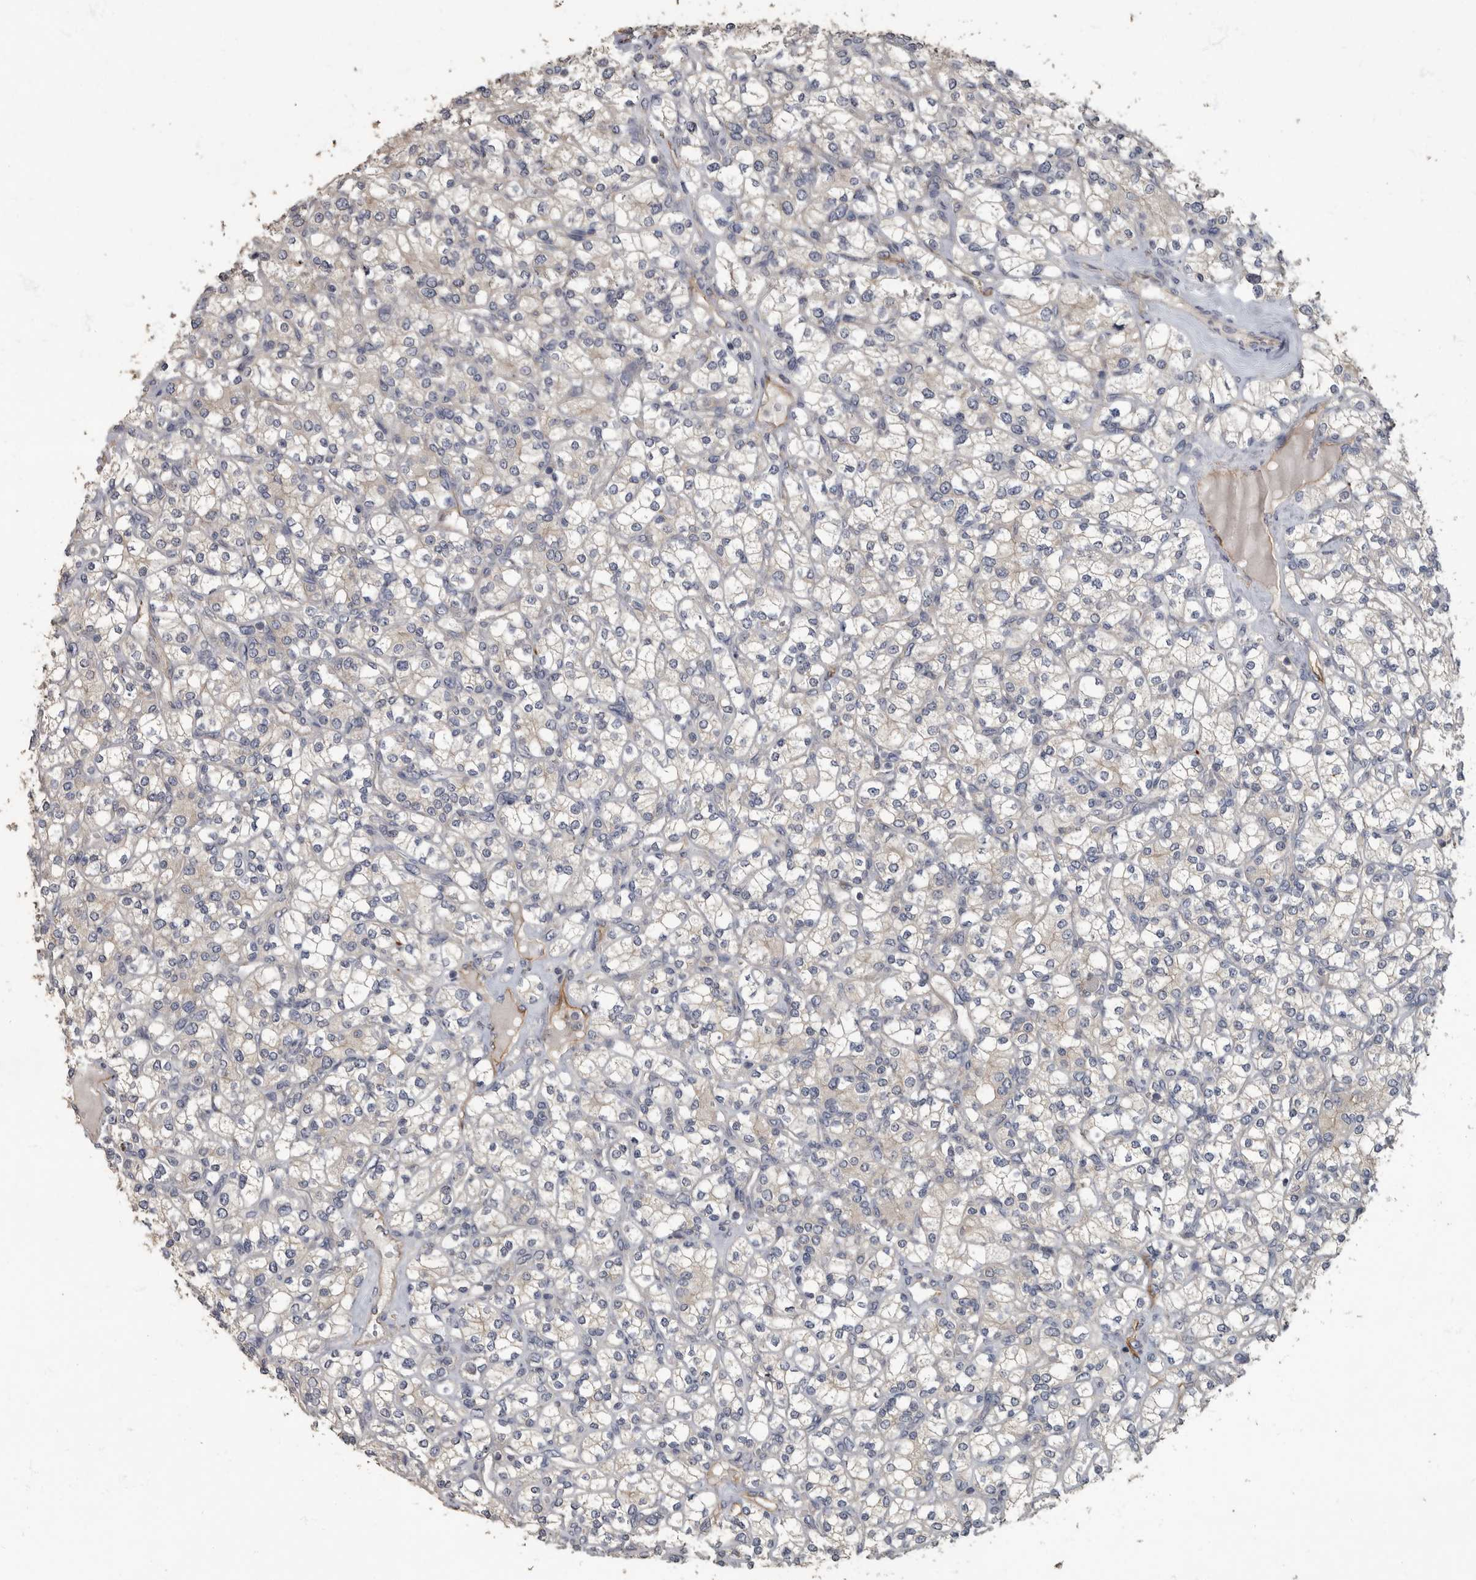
{"staining": {"intensity": "negative", "quantity": "none", "location": "none"}, "tissue": "renal cancer", "cell_type": "Tumor cells", "image_type": "cancer", "snomed": [{"axis": "morphology", "description": "Adenocarcinoma, NOS"}, {"axis": "topography", "description": "Kidney"}], "caption": "High power microscopy histopathology image of an IHC image of renal cancer (adenocarcinoma), revealing no significant positivity in tumor cells.", "gene": "PDK1", "patient": {"sex": "male", "age": 77}}